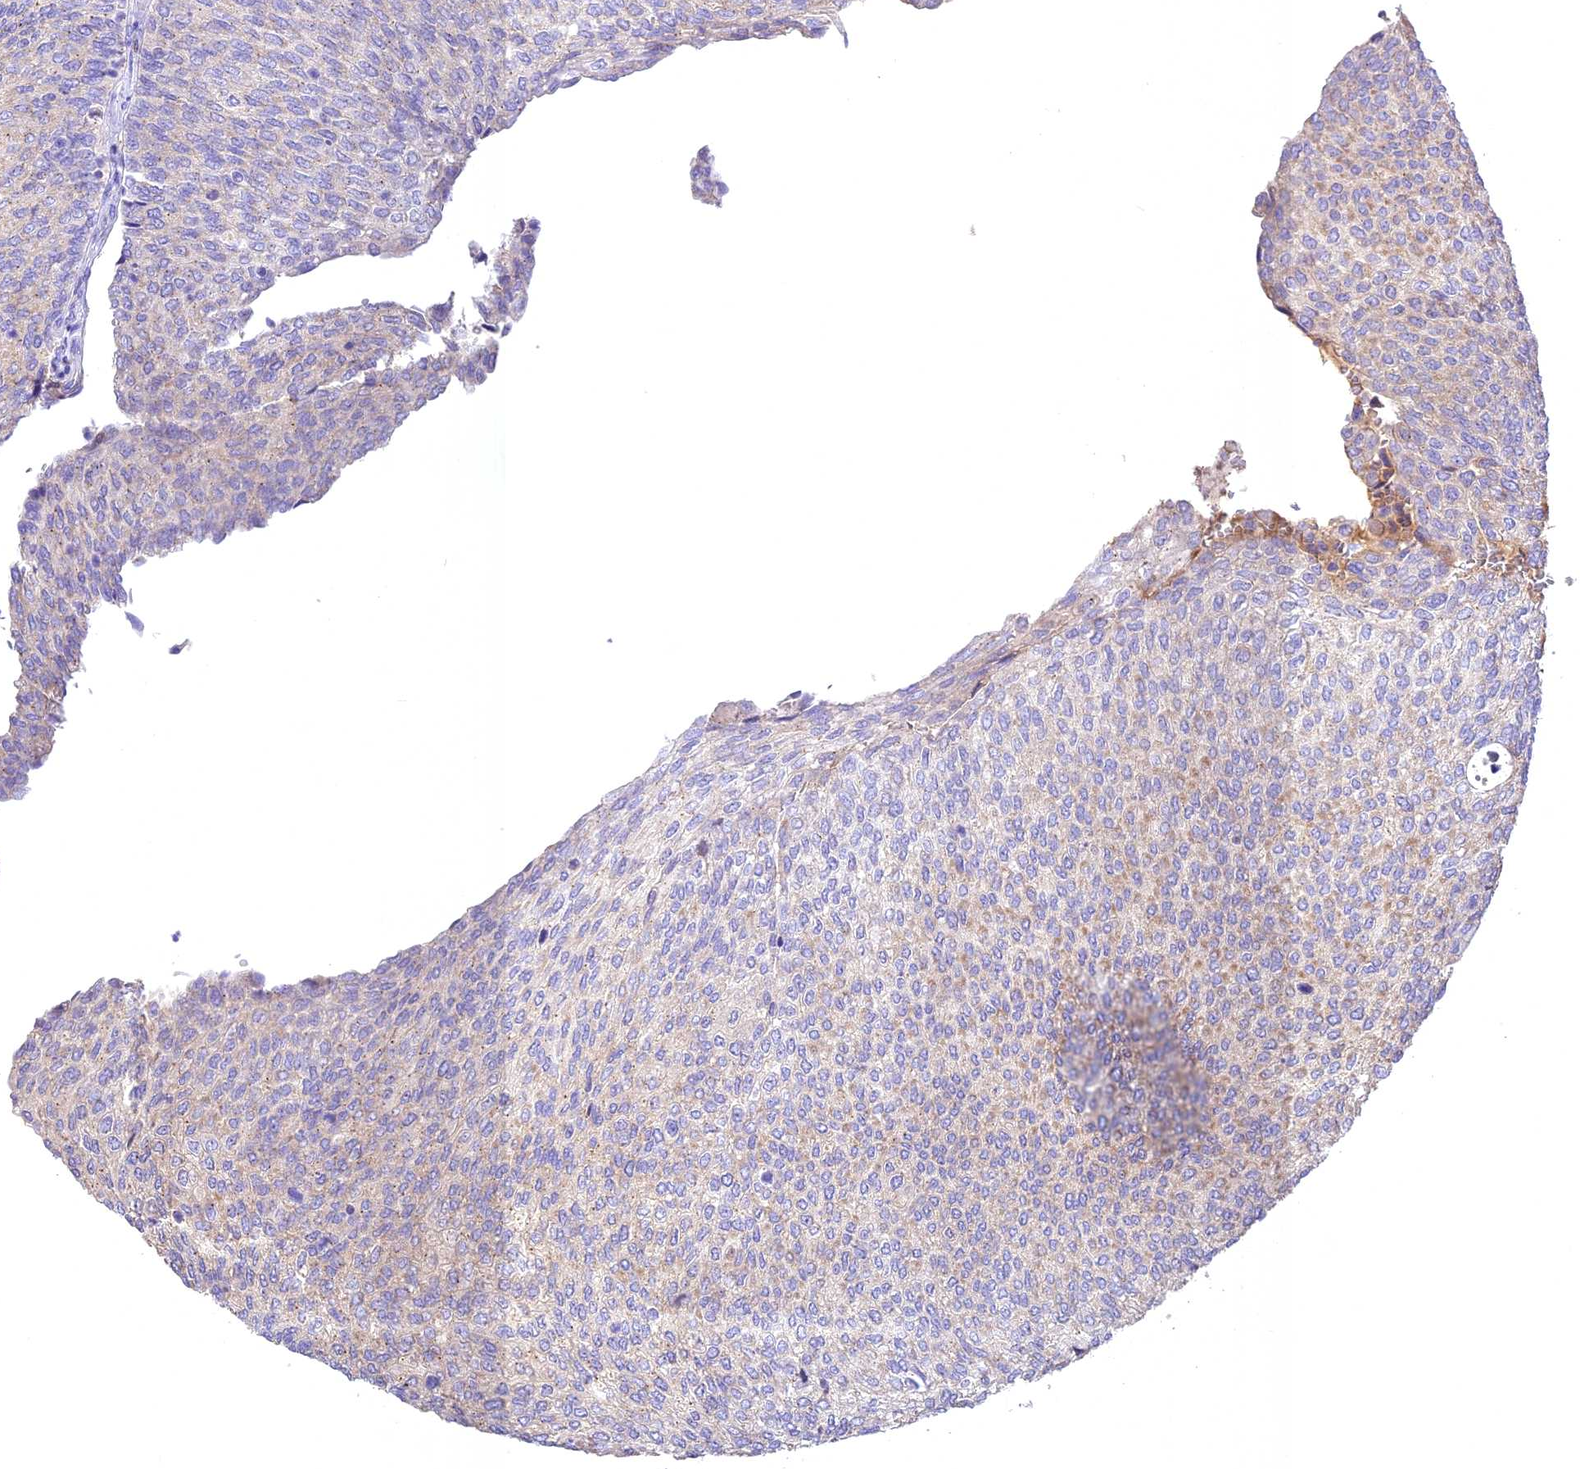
{"staining": {"intensity": "weak", "quantity": "25%-75%", "location": "cytoplasmic/membranous"}, "tissue": "urothelial cancer", "cell_type": "Tumor cells", "image_type": "cancer", "snomed": [{"axis": "morphology", "description": "Urothelial carcinoma, Low grade"}, {"axis": "topography", "description": "Urinary bladder"}], "caption": "Protein staining by IHC exhibits weak cytoplasmic/membranous staining in about 25%-75% of tumor cells in urothelial carcinoma (low-grade).", "gene": "NUDT8", "patient": {"sex": "female", "age": 79}}